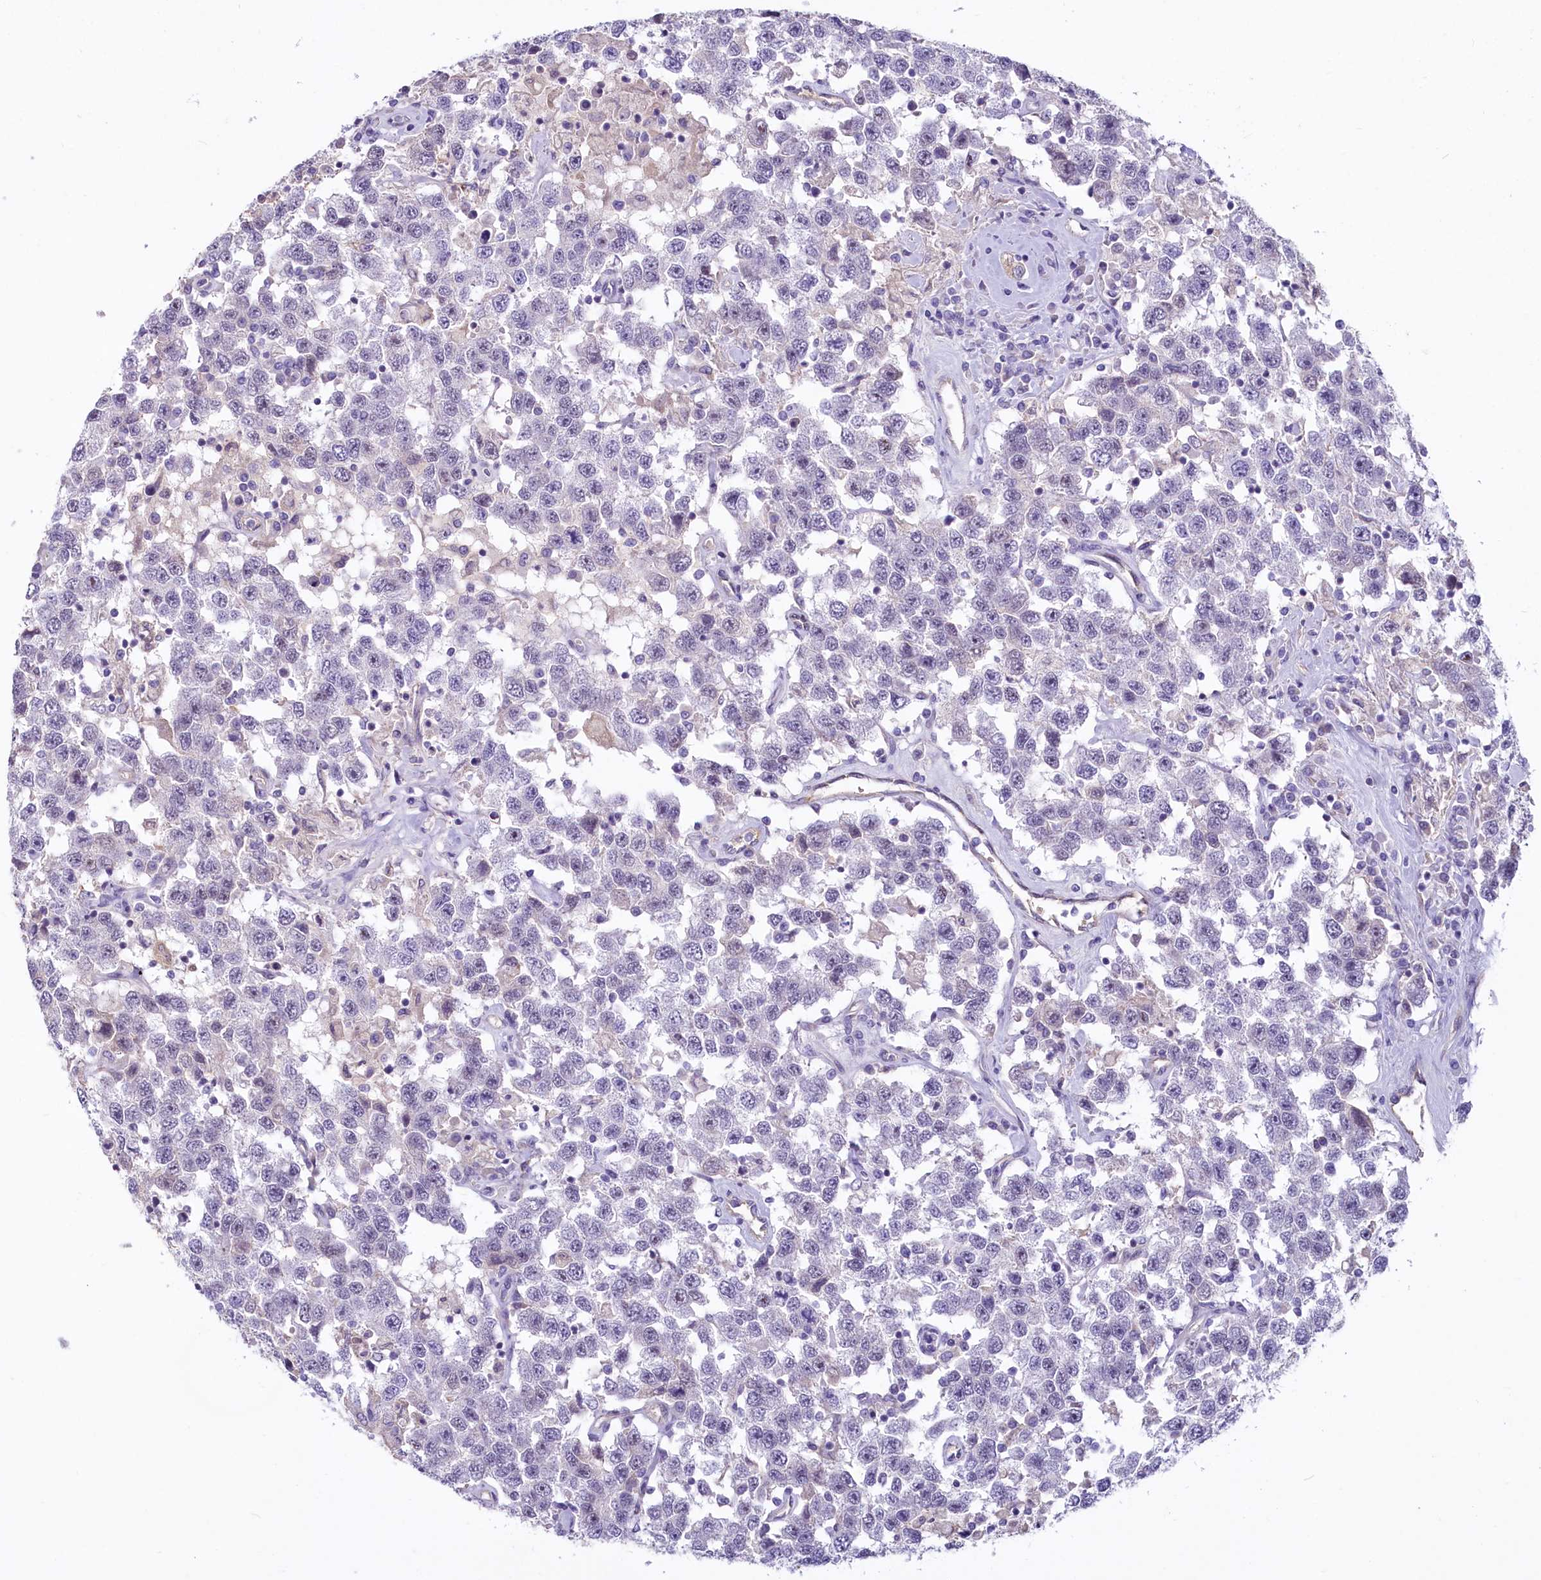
{"staining": {"intensity": "negative", "quantity": "none", "location": "none"}, "tissue": "testis cancer", "cell_type": "Tumor cells", "image_type": "cancer", "snomed": [{"axis": "morphology", "description": "Seminoma, NOS"}, {"axis": "topography", "description": "Testis"}], "caption": "Image shows no significant protein expression in tumor cells of testis cancer (seminoma).", "gene": "PROCR", "patient": {"sex": "male", "age": 41}}